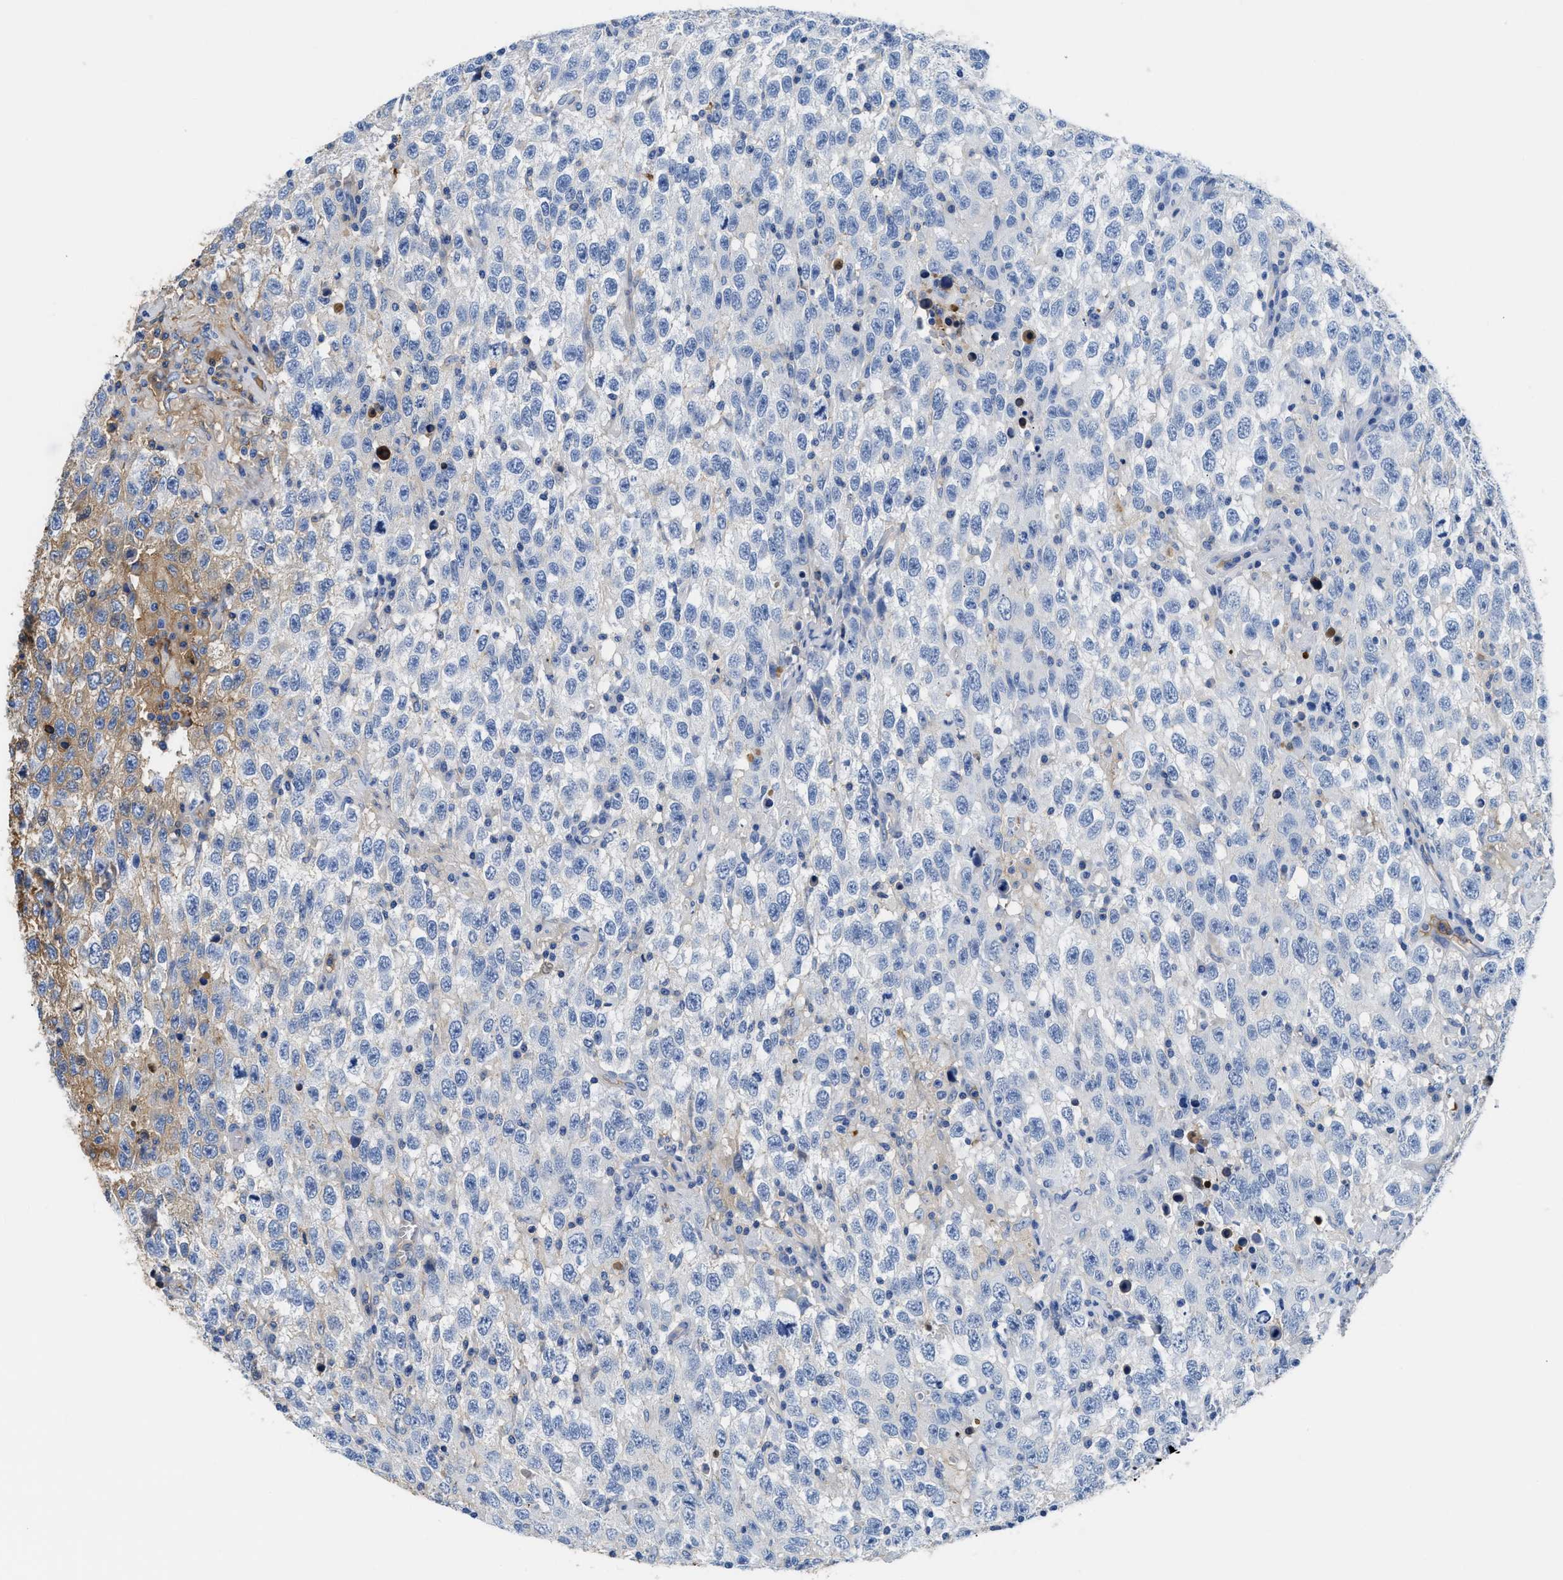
{"staining": {"intensity": "weak", "quantity": "<25%", "location": "cytoplasmic/membranous"}, "tissue": "testis cancer", "cell_type": "Tumor cells", "image_type": "cancer", "snomed": [{"axis": "morphology", "description": "Seminoma, NOS"}, {"axis": "topography", "description": "Testis"}], "caption": "Seminoma (testis) was stained to show a protein in brown. There is no significant positivity in tumor cells. (Brightfield microscopy of DAB (3,3'-diaminobenzidine) IHC at high magnification).", "gene": "GC", "patient": {"sex": "male", "age": 41}}